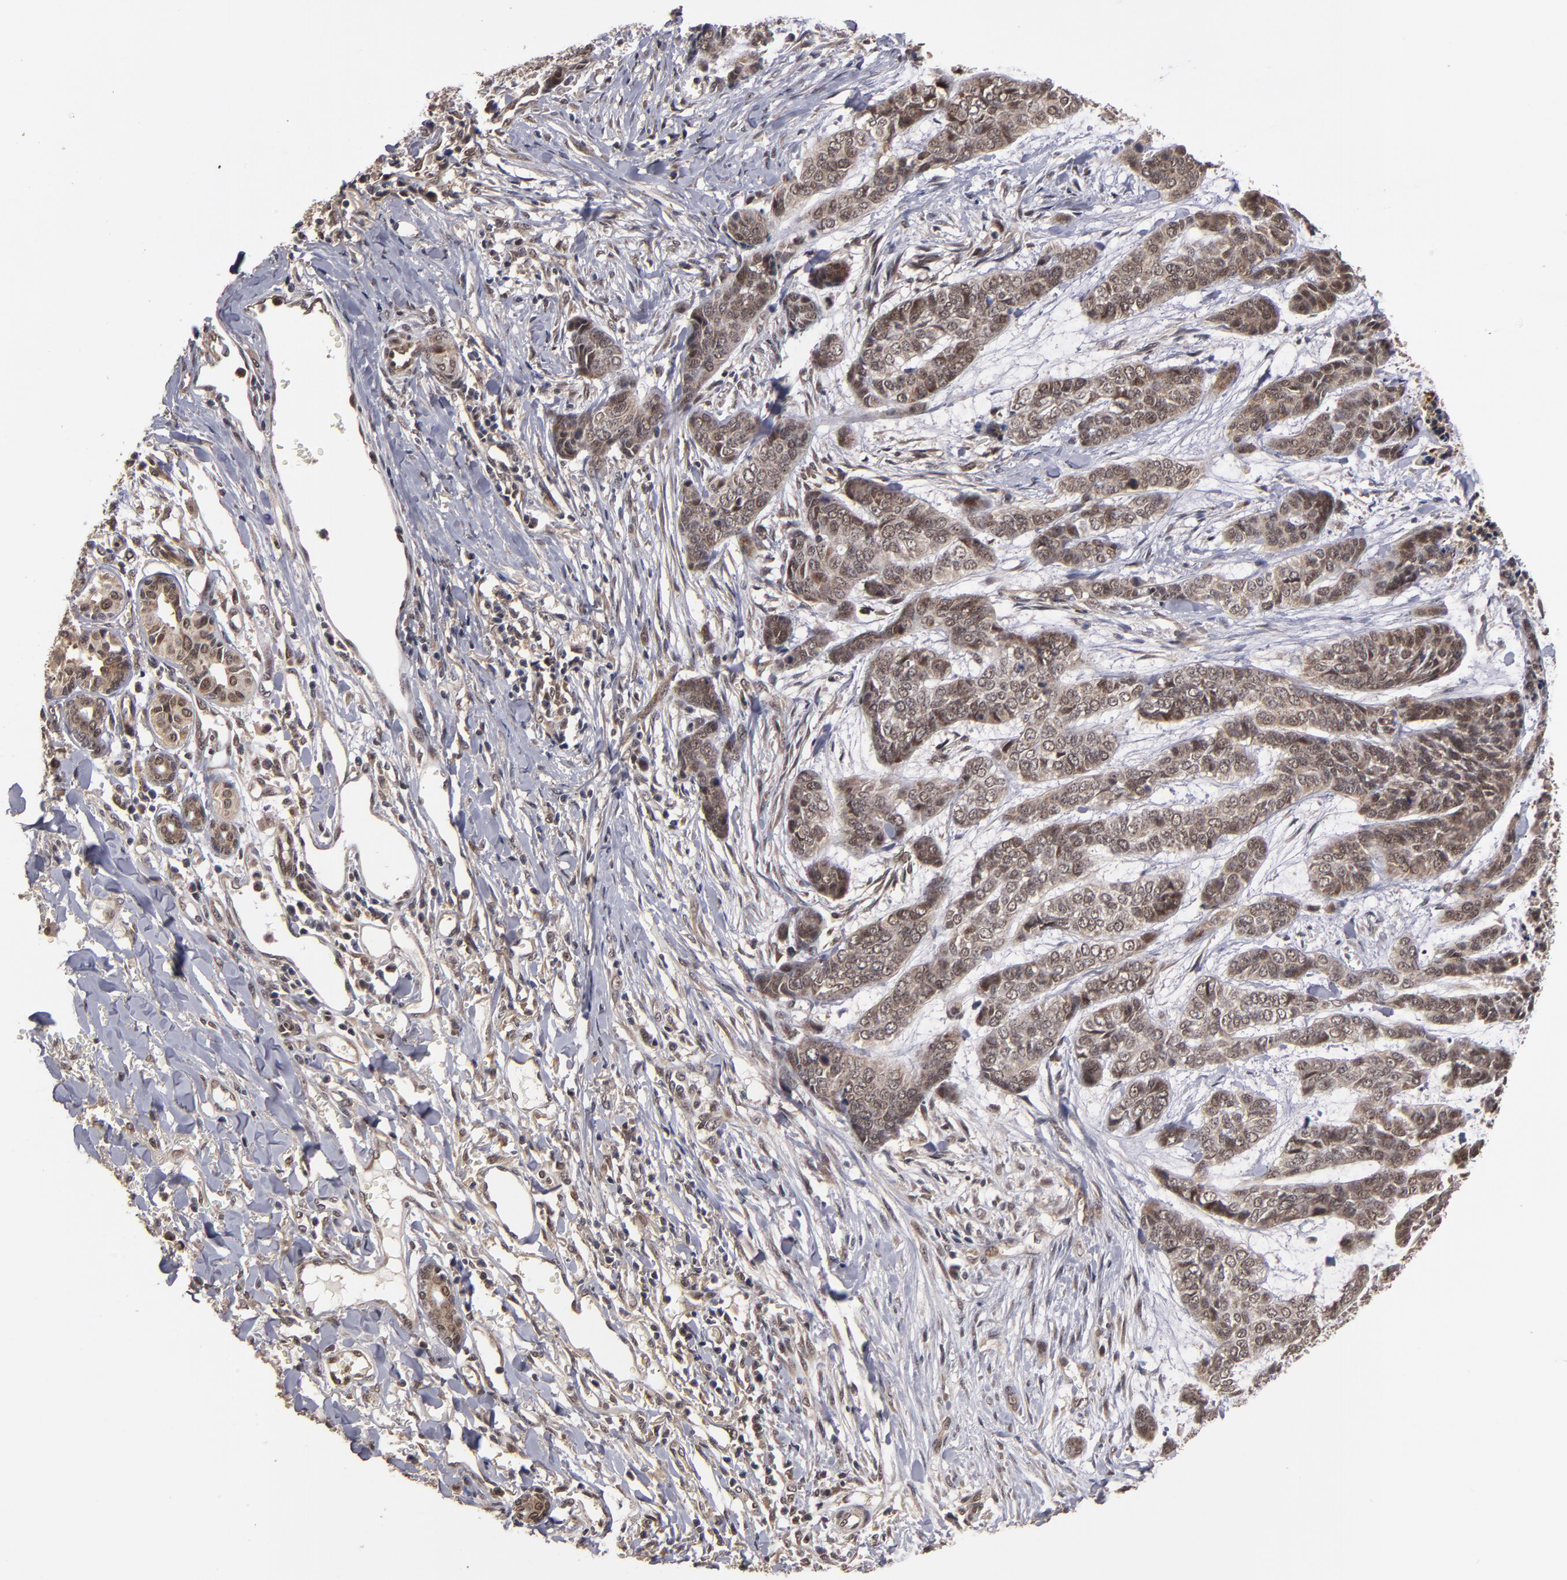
{"staining": {"intensity": "weak", "quantity": ">75%", "location": "cytoplasmic/membranous"}, "tissue": "skin cancer", "cell_type": "Tumor cells", "image_type": "cancer", "snomed": [{"axis": "morphology", "description": "Basal cell carcinoma"}, {"axis": "topography", "description": "Skin"}], "caption": "About >75% of tumor cells in human basal cell carcinoma (skin) display weak cytoplasmic/membranous protein staining as visualized by brown immunohistochemical staining.", "gene": "CUL5", "patient": {"sex": "female", "age": 64}}